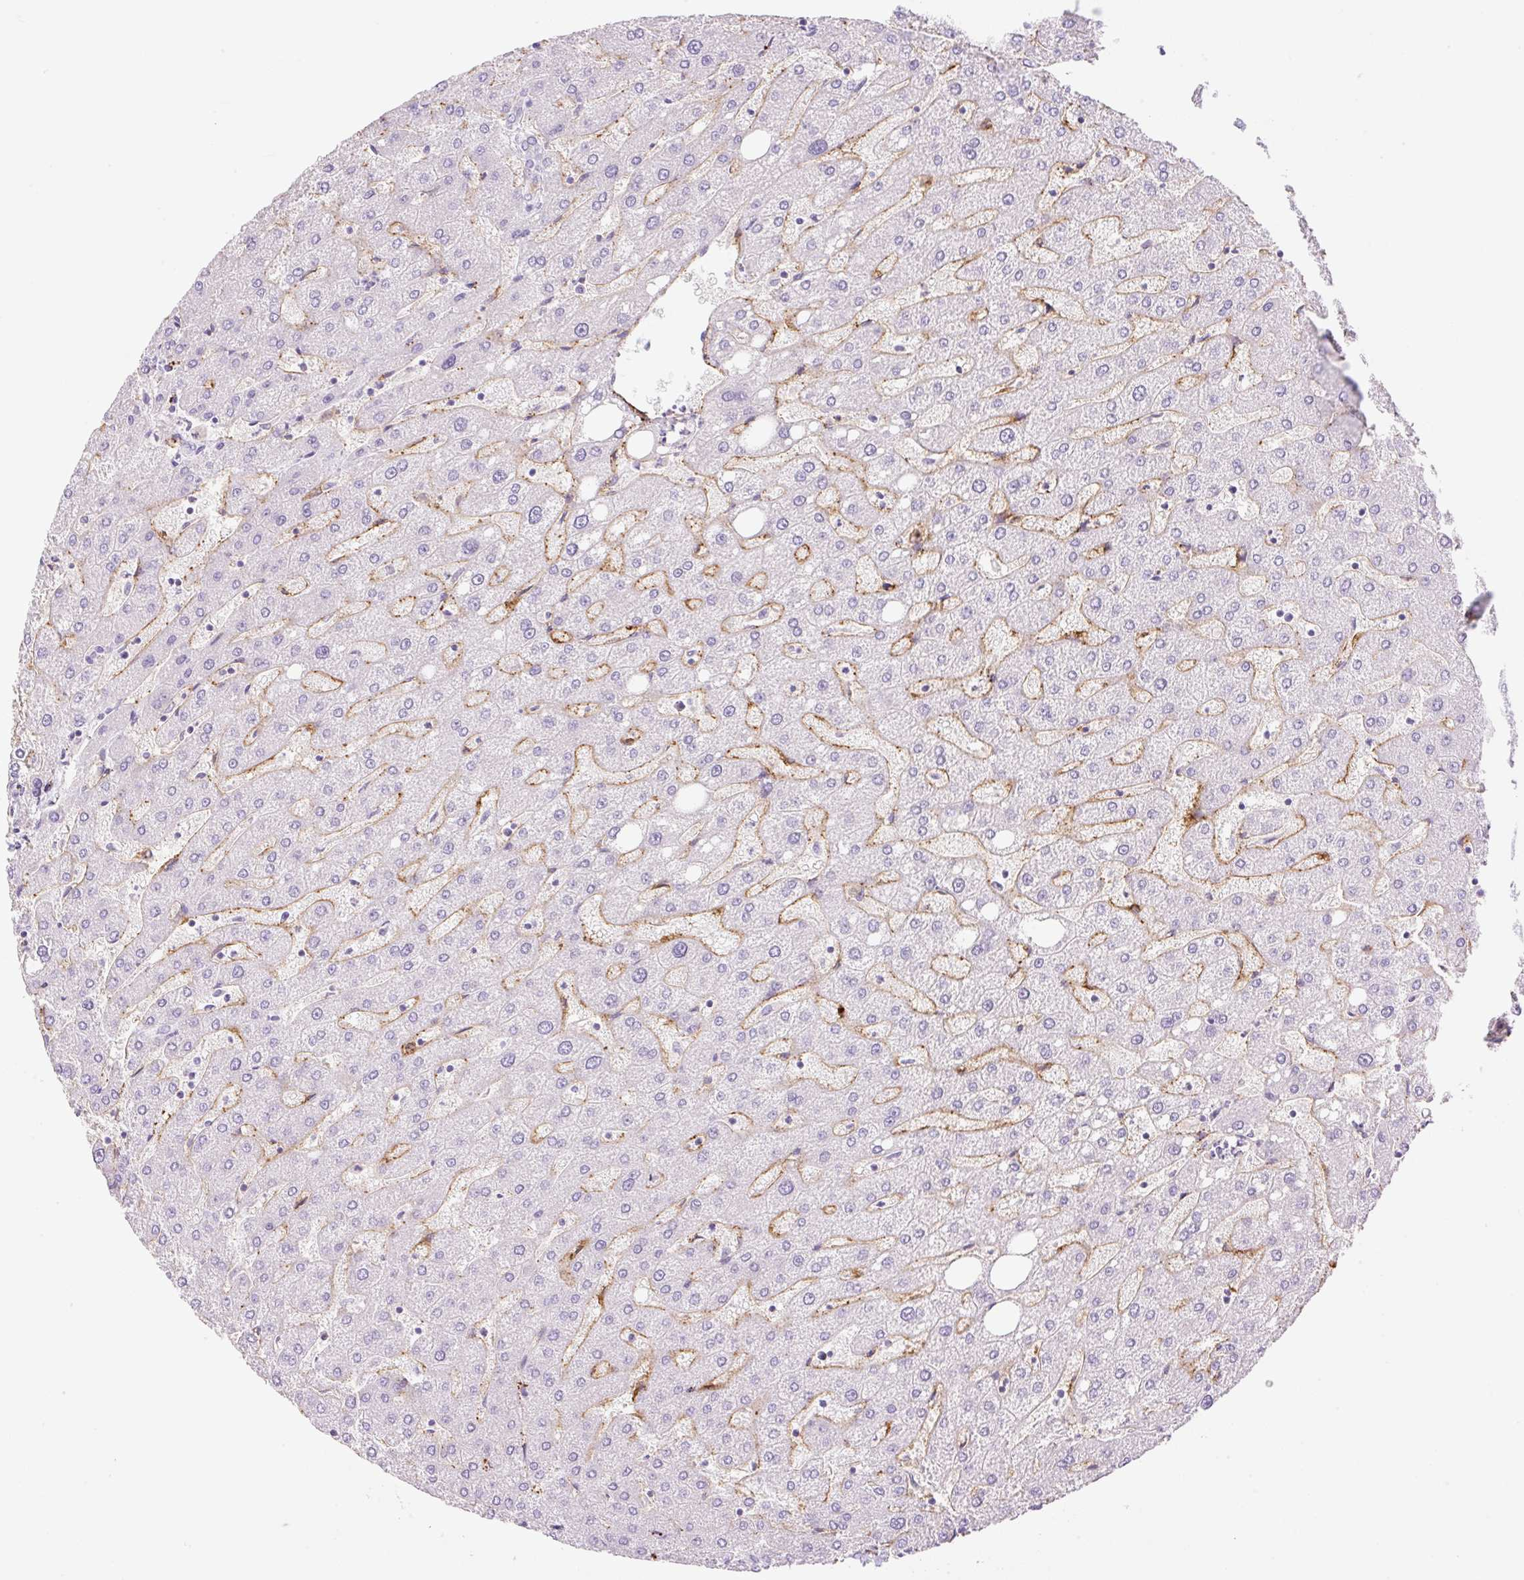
{"staining": {"intensity": "negative", "quantity": "none", "location": "none"}, "tissue": "liver", "cell_type": "Cholangiocytes", "image_type": "normal", "snomed": [{"axis": "morphology", "description": "Normal tissue, NOS"}, {"axis": "topography", "description": "Liver"}], "caption": "Cholangiocytes are negative for brown protein staining in normal liver. (DAB IHC with hematoxylin counter stain).", "gene": "EHD1", "patient": {"sex": "male", "age": 67}}